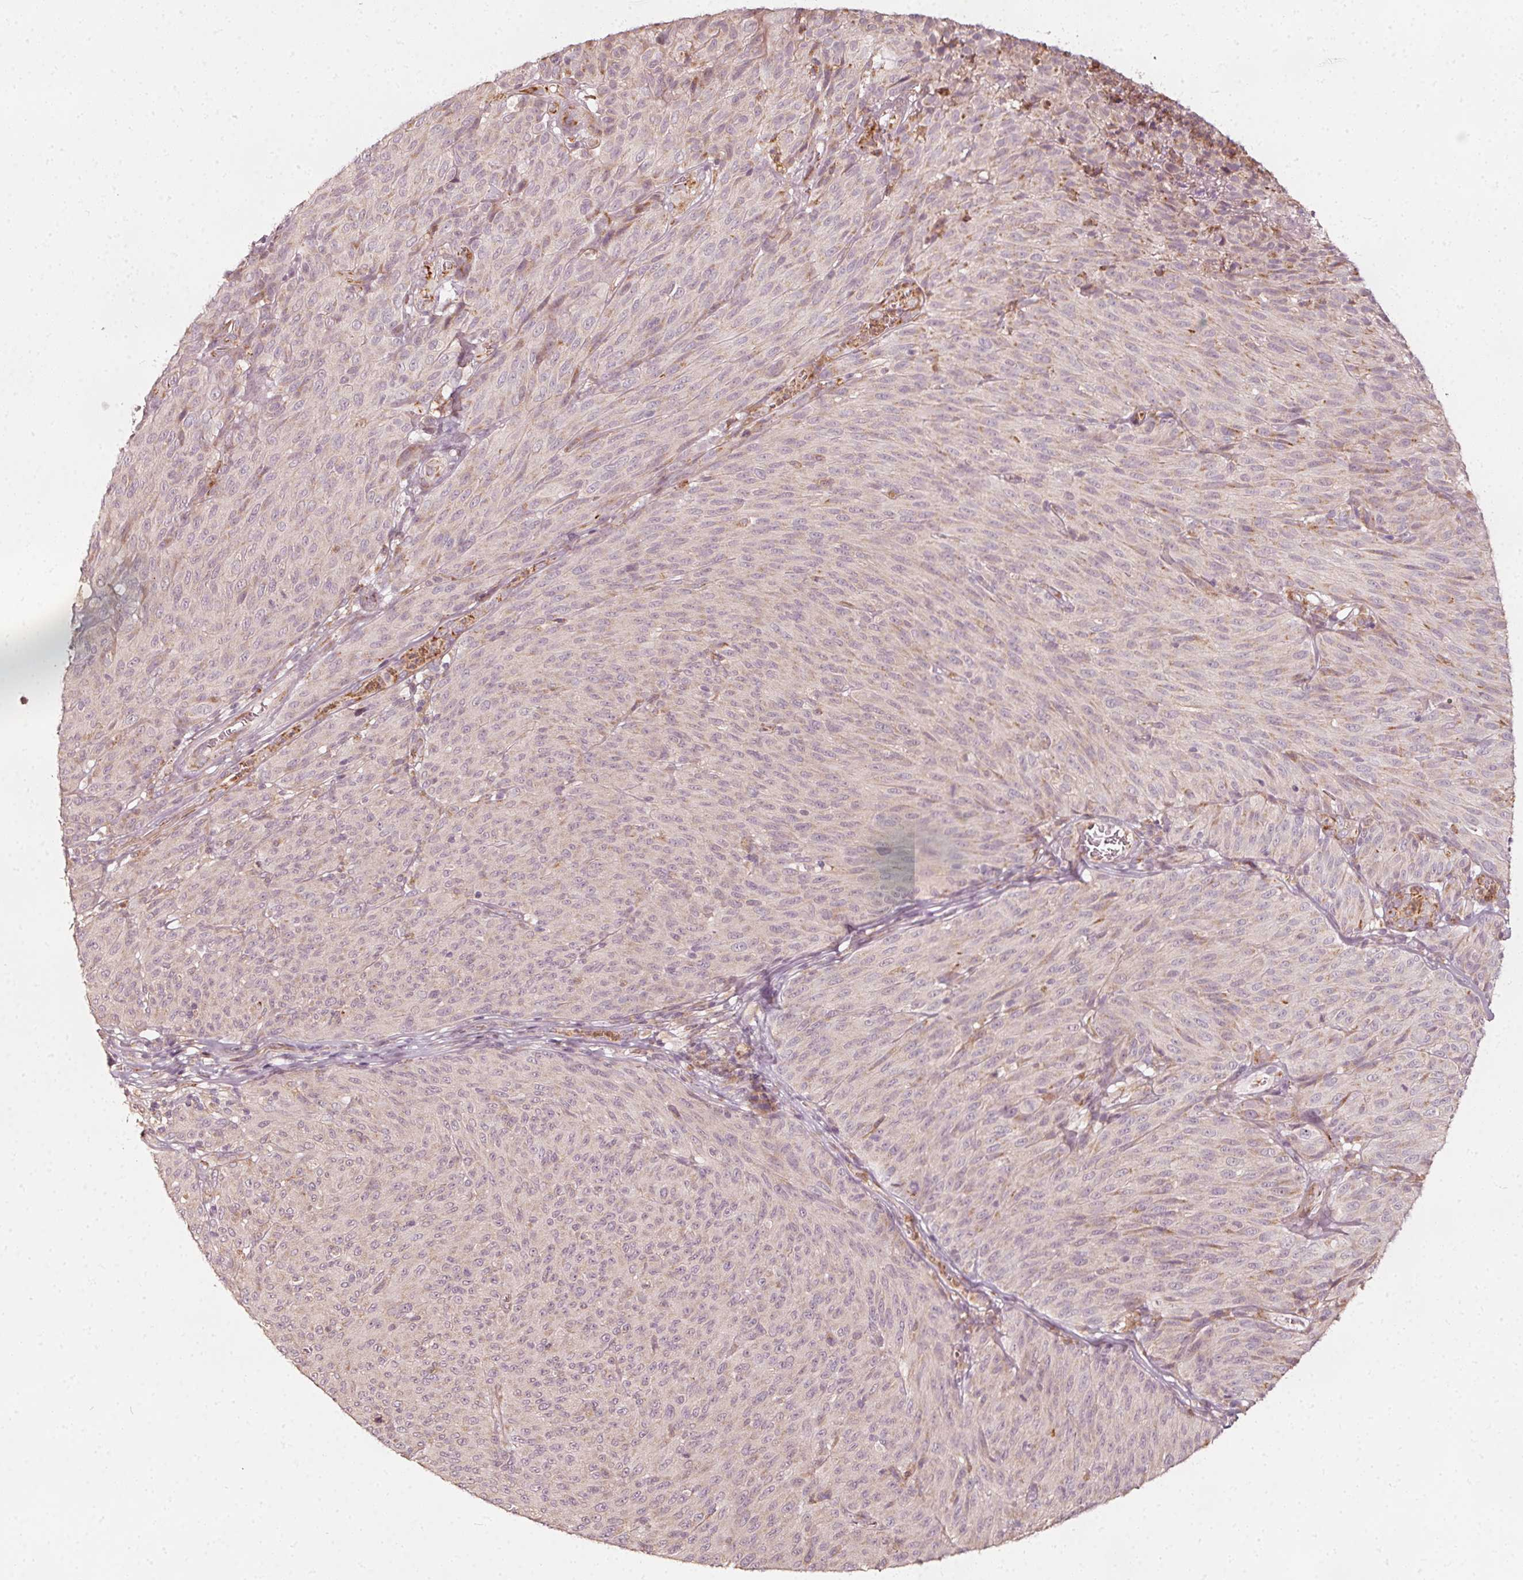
{"staining": {"intensity": "negative", "quantity": "none", "location": "none"}, "tissue": "melanoma", "cell_type": "Tumor cells", "image_type": "cancer", "snomed": [{"axis": "morphology", "description": "Malignant melanoma, NOS"}, {"axis": "topography", "description": "Skin"}], "caption": "This is an immunohistochemistry (IHC) micrograph of malignant melanoma. There is no staining in tumor cells.", "gene": "NPC1L1", "patient": {"sex": "male", "age": 85}}